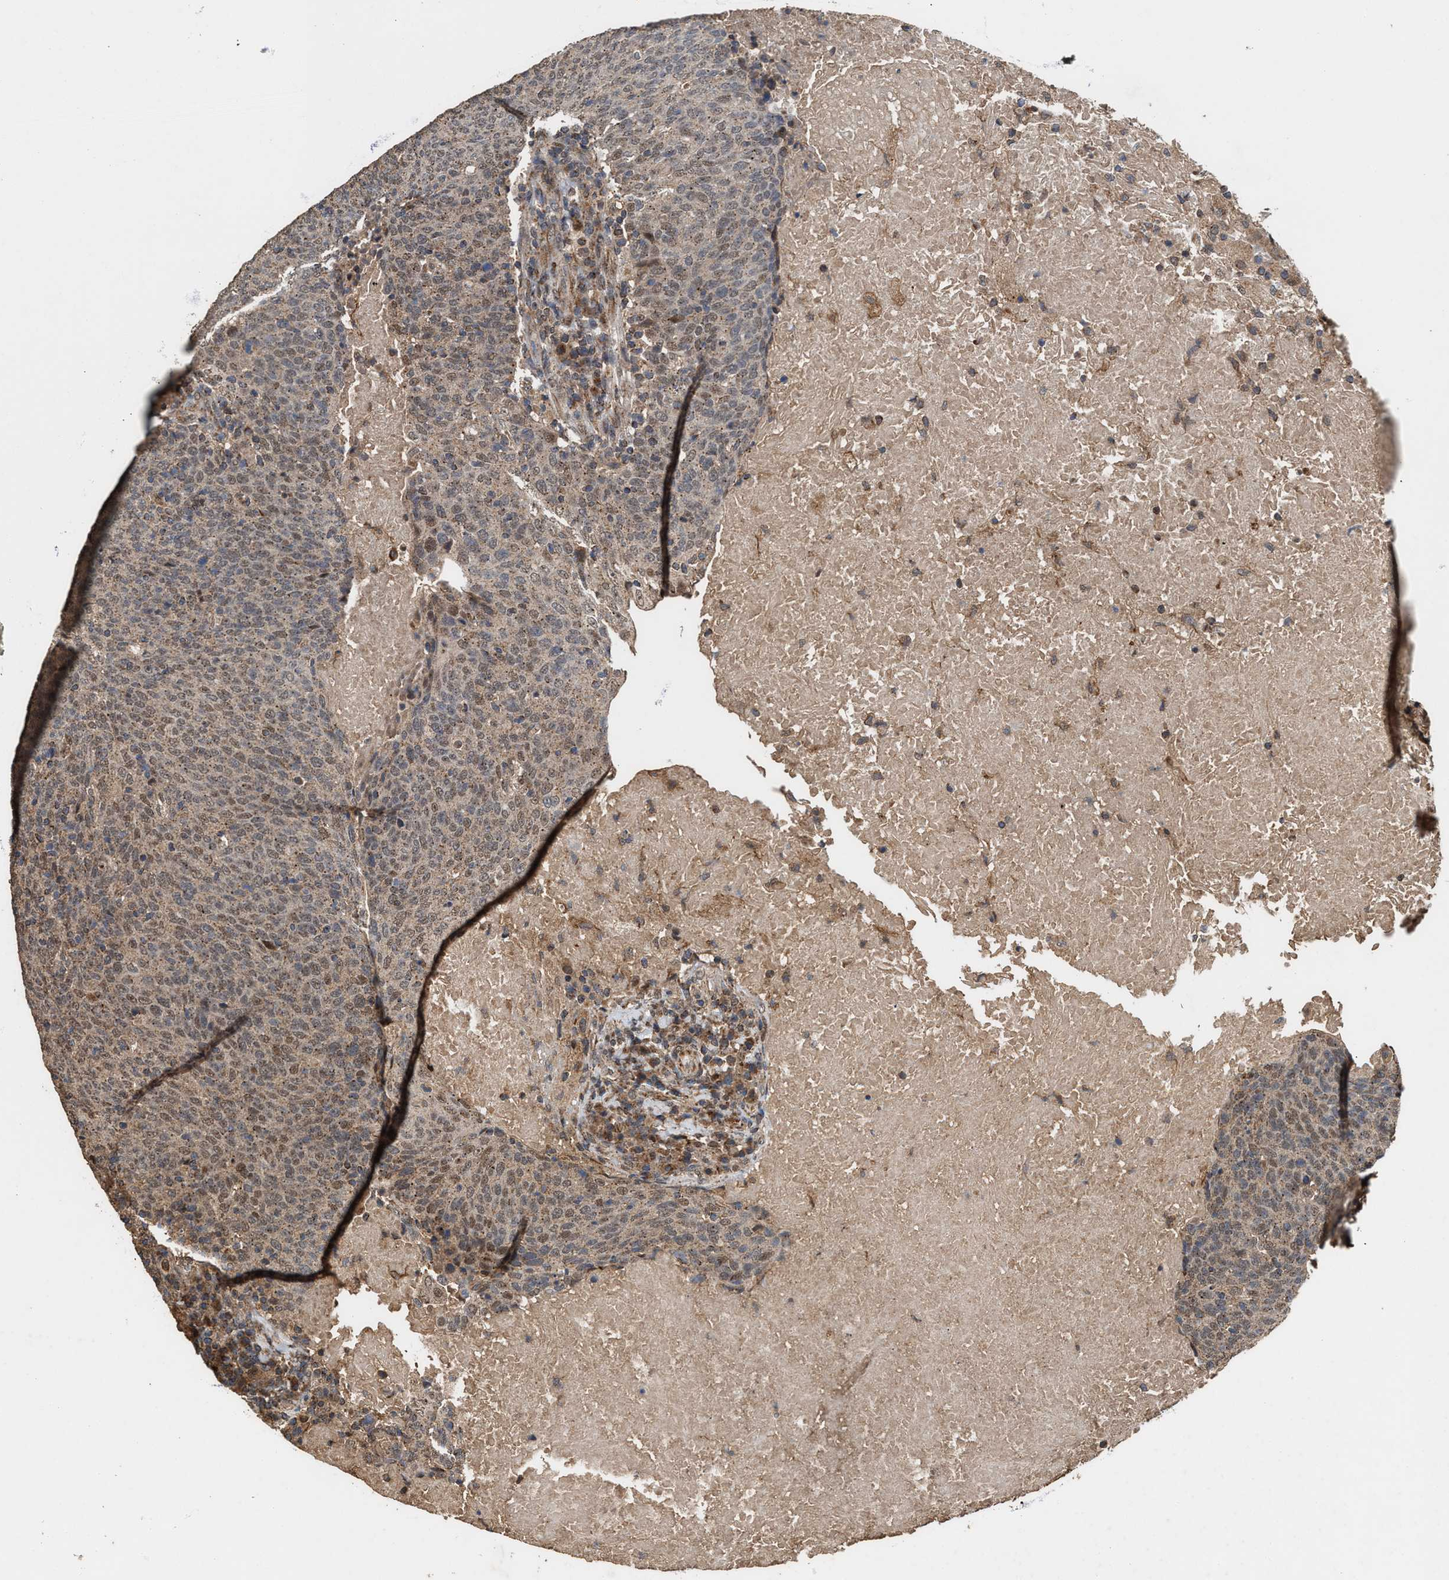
{"staining": {"intensity": "weak", "quantity": ">75%", "location": "cytoplasmic/membranous,nuclear"}, "tissue": "head and neck cancer", "cell_type": "Tumor cells", "image_type": "cancer", "snomed": [{"axis": "morphology", "description": "Squamous cell carcinoma, NOS"}, {"axis": "morphology", "description": "Squamous cell carcinoma, metastatic, NOS"}, {"axis": "topography", "description": "Lymph node"}, {"axis": "topography", "description": "Head-Neck"}], "caption": "Immunohistochemical staining of human head and neck squamous cell carcinoma demonstrates low levels of weak cytoplasmic/membranous and nuclear protein positivity in about >75% of tumor cells. The protein of interest is shown in brown color, while the nuclei are stained blue.", "gene": "ZNHIT6", "patient": {"sex": "male", "age": 62}}